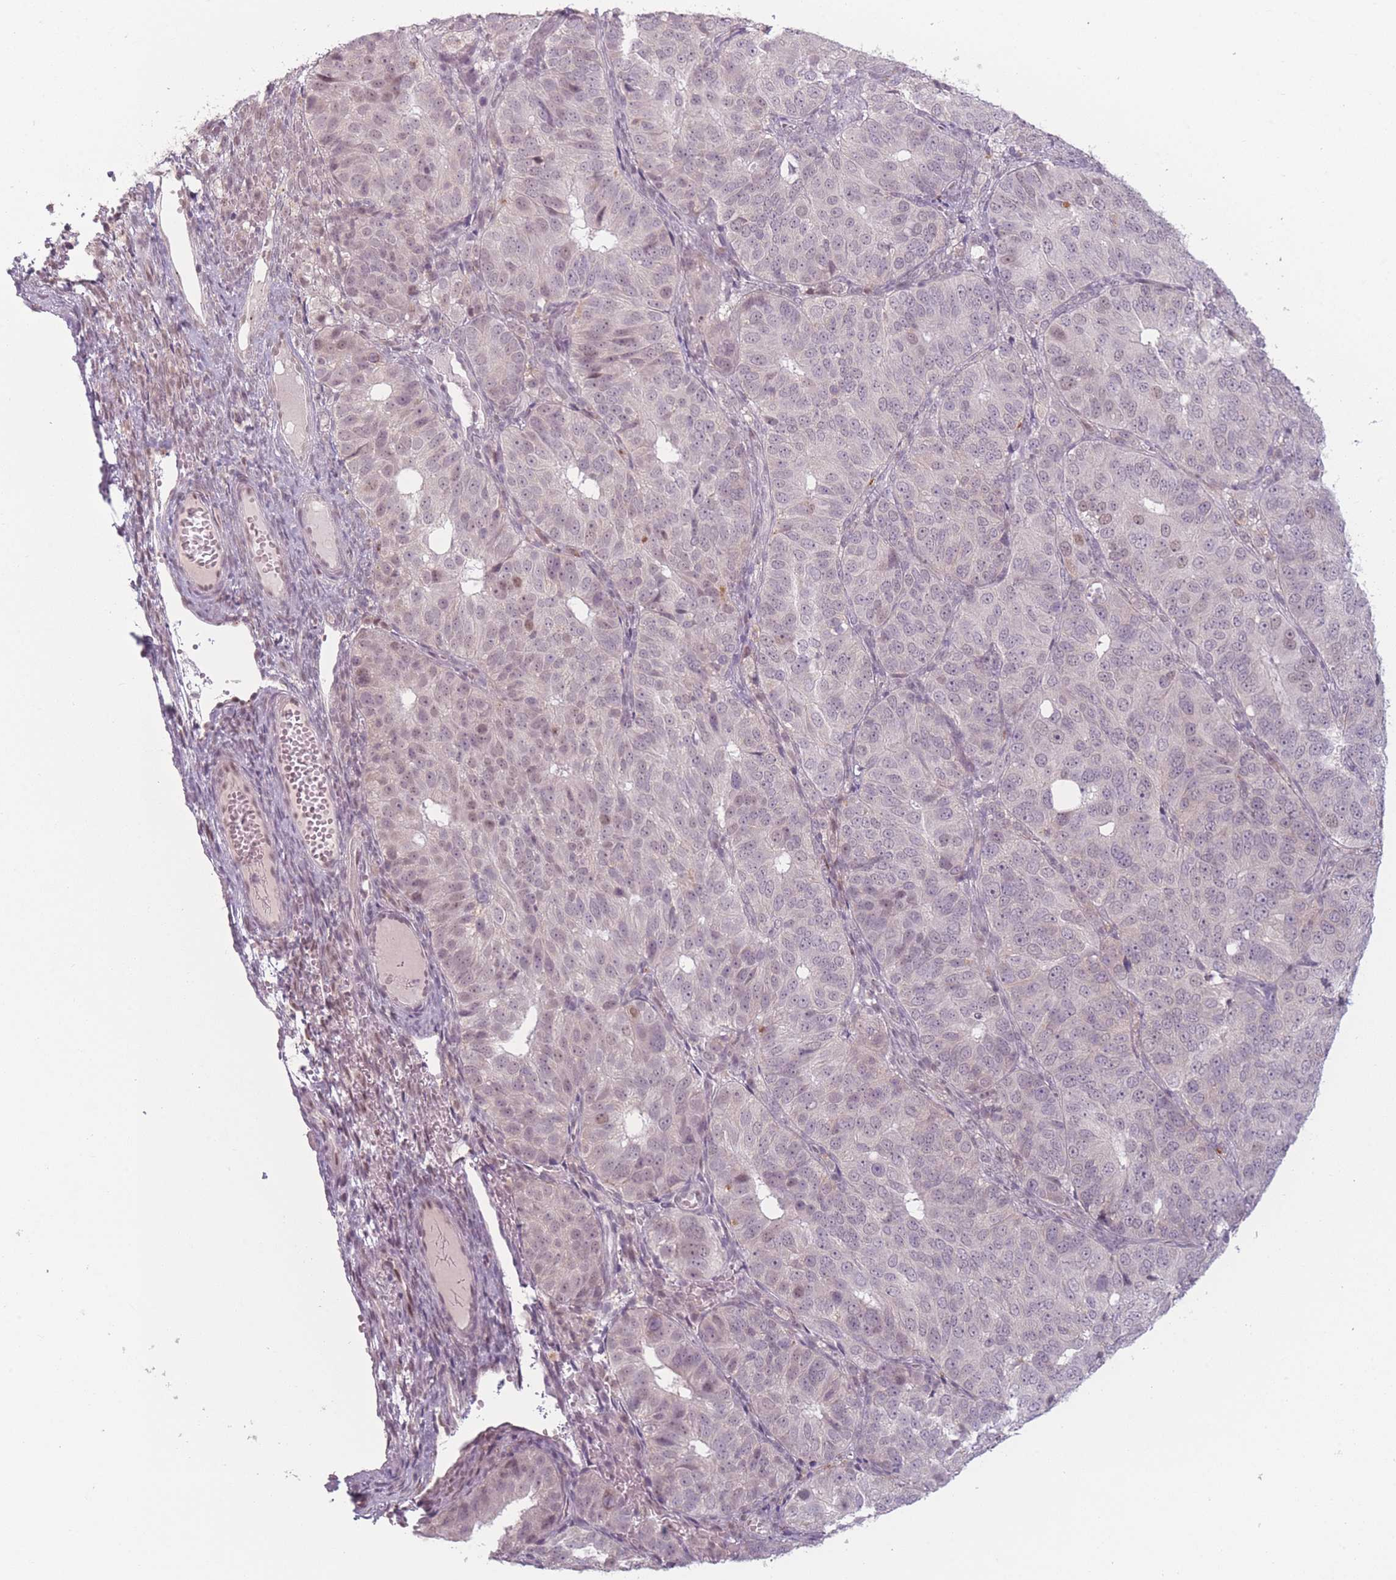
{"staining": {"intensity": "weak", "quantity": "<25%", "location": "nuclear"}, "tissue": "ovarian cancer", "cell_type": "Tumor cells", "image_type": "cancer", "snomed": [{"axis": "morphology", "description": "Carcinoma, endometroid"}, {"axis": "topography", "description": "Ovary"}], "caption": "Micrograph shows no significant protein expression in tumor cells of ovarian cancer.", "gene": "OR10C1", "patient": {"sex": "female", "age": 51}}